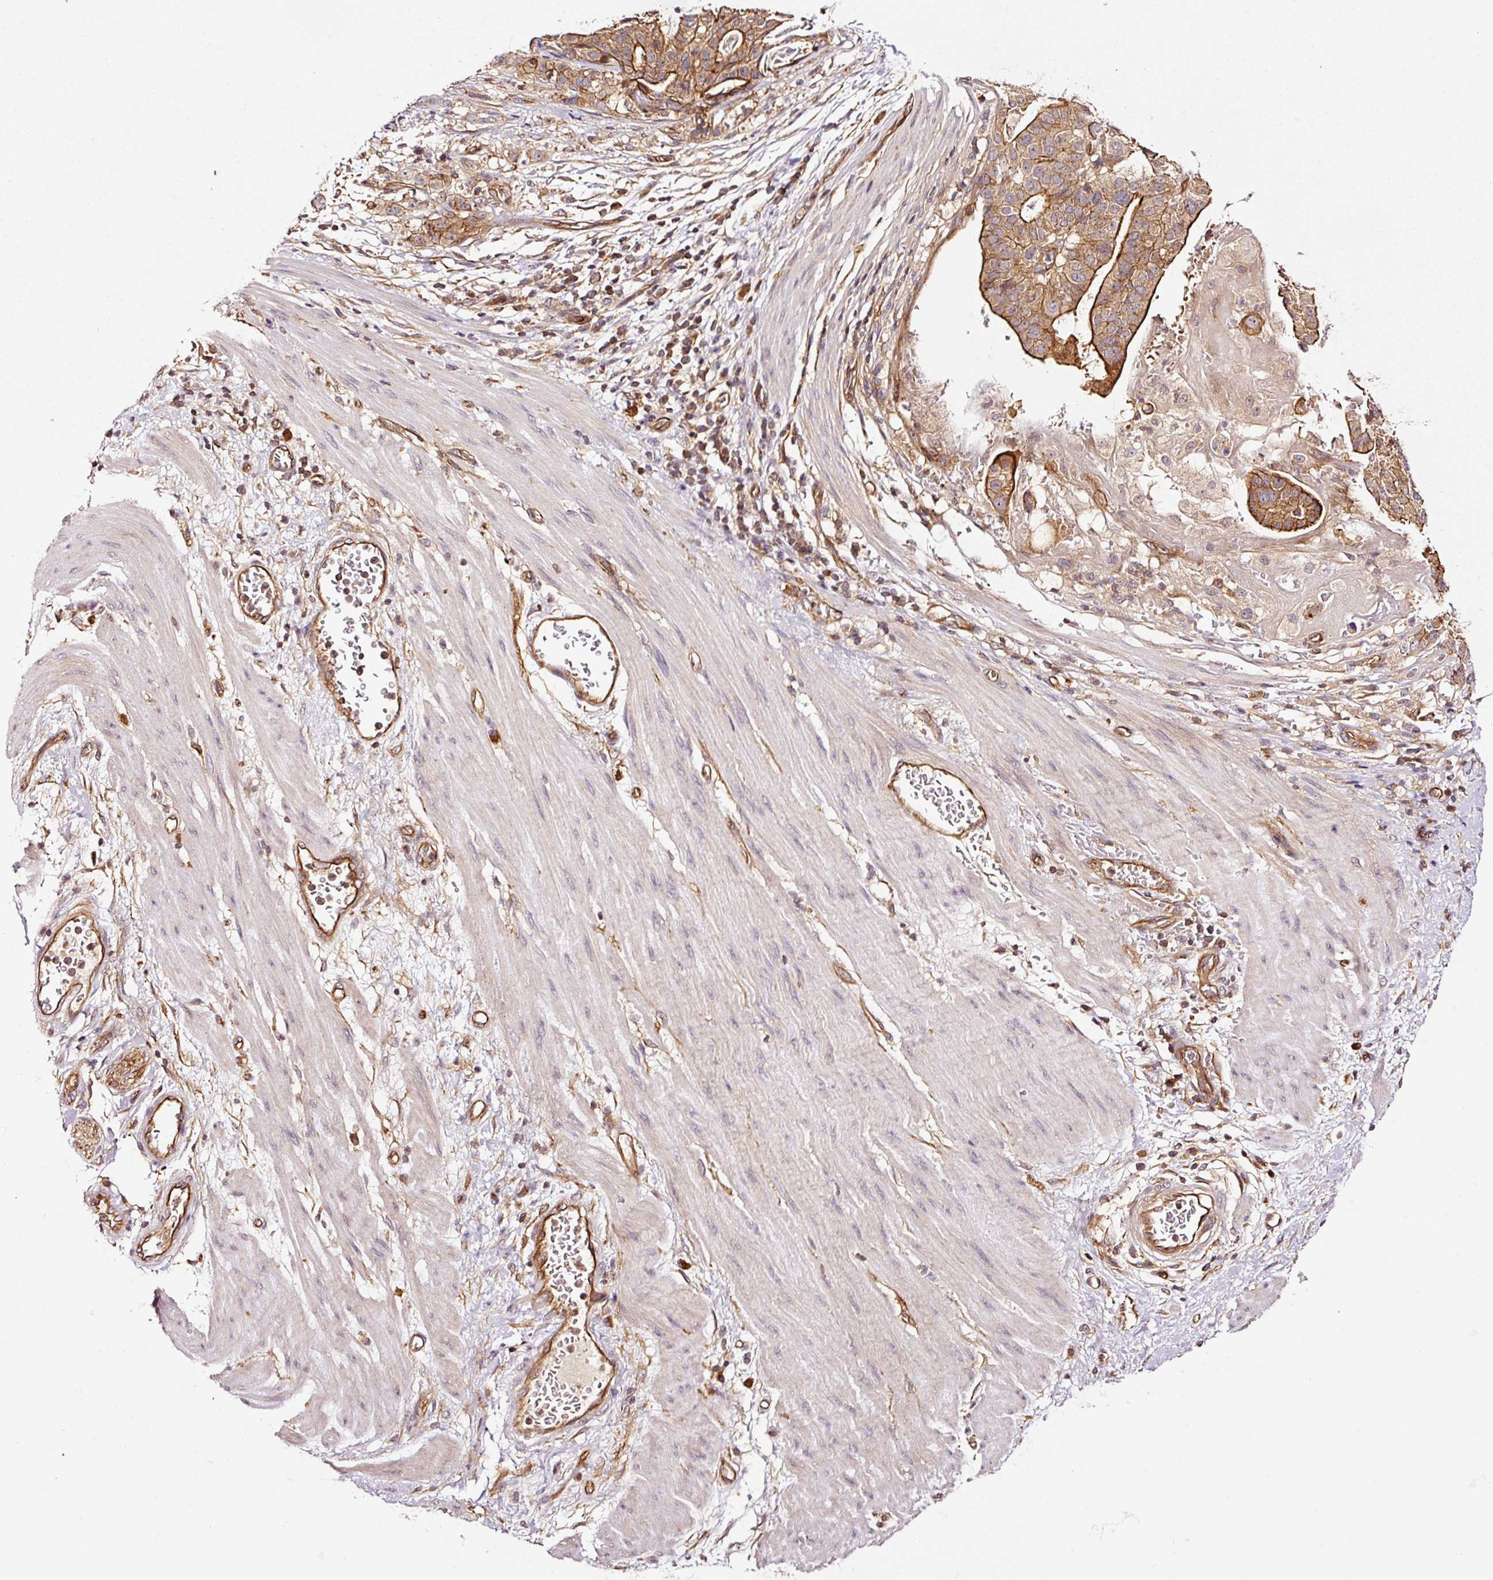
{"staining": {"intensity": "strong", "quantity": ">75%", "location": "cytoplasmic/membranous"}, "tissue": "stomach cancer", "cell_type": "Tumor cells", "image_type": "cancer", "snomed": [{"axis": "morphology", "description": "Adenocarcinoma, NOS"}, {"axis": "topography", "description": "Stomach"}], "caption": "Stomach cancer stained with immunohistochemistry (IHC) shows strong cytoplasmic/membranous positivity in approximately >75% of tumor cells.", "gene": "METAP1", "patient": {"sex": "male", "age": 48}}